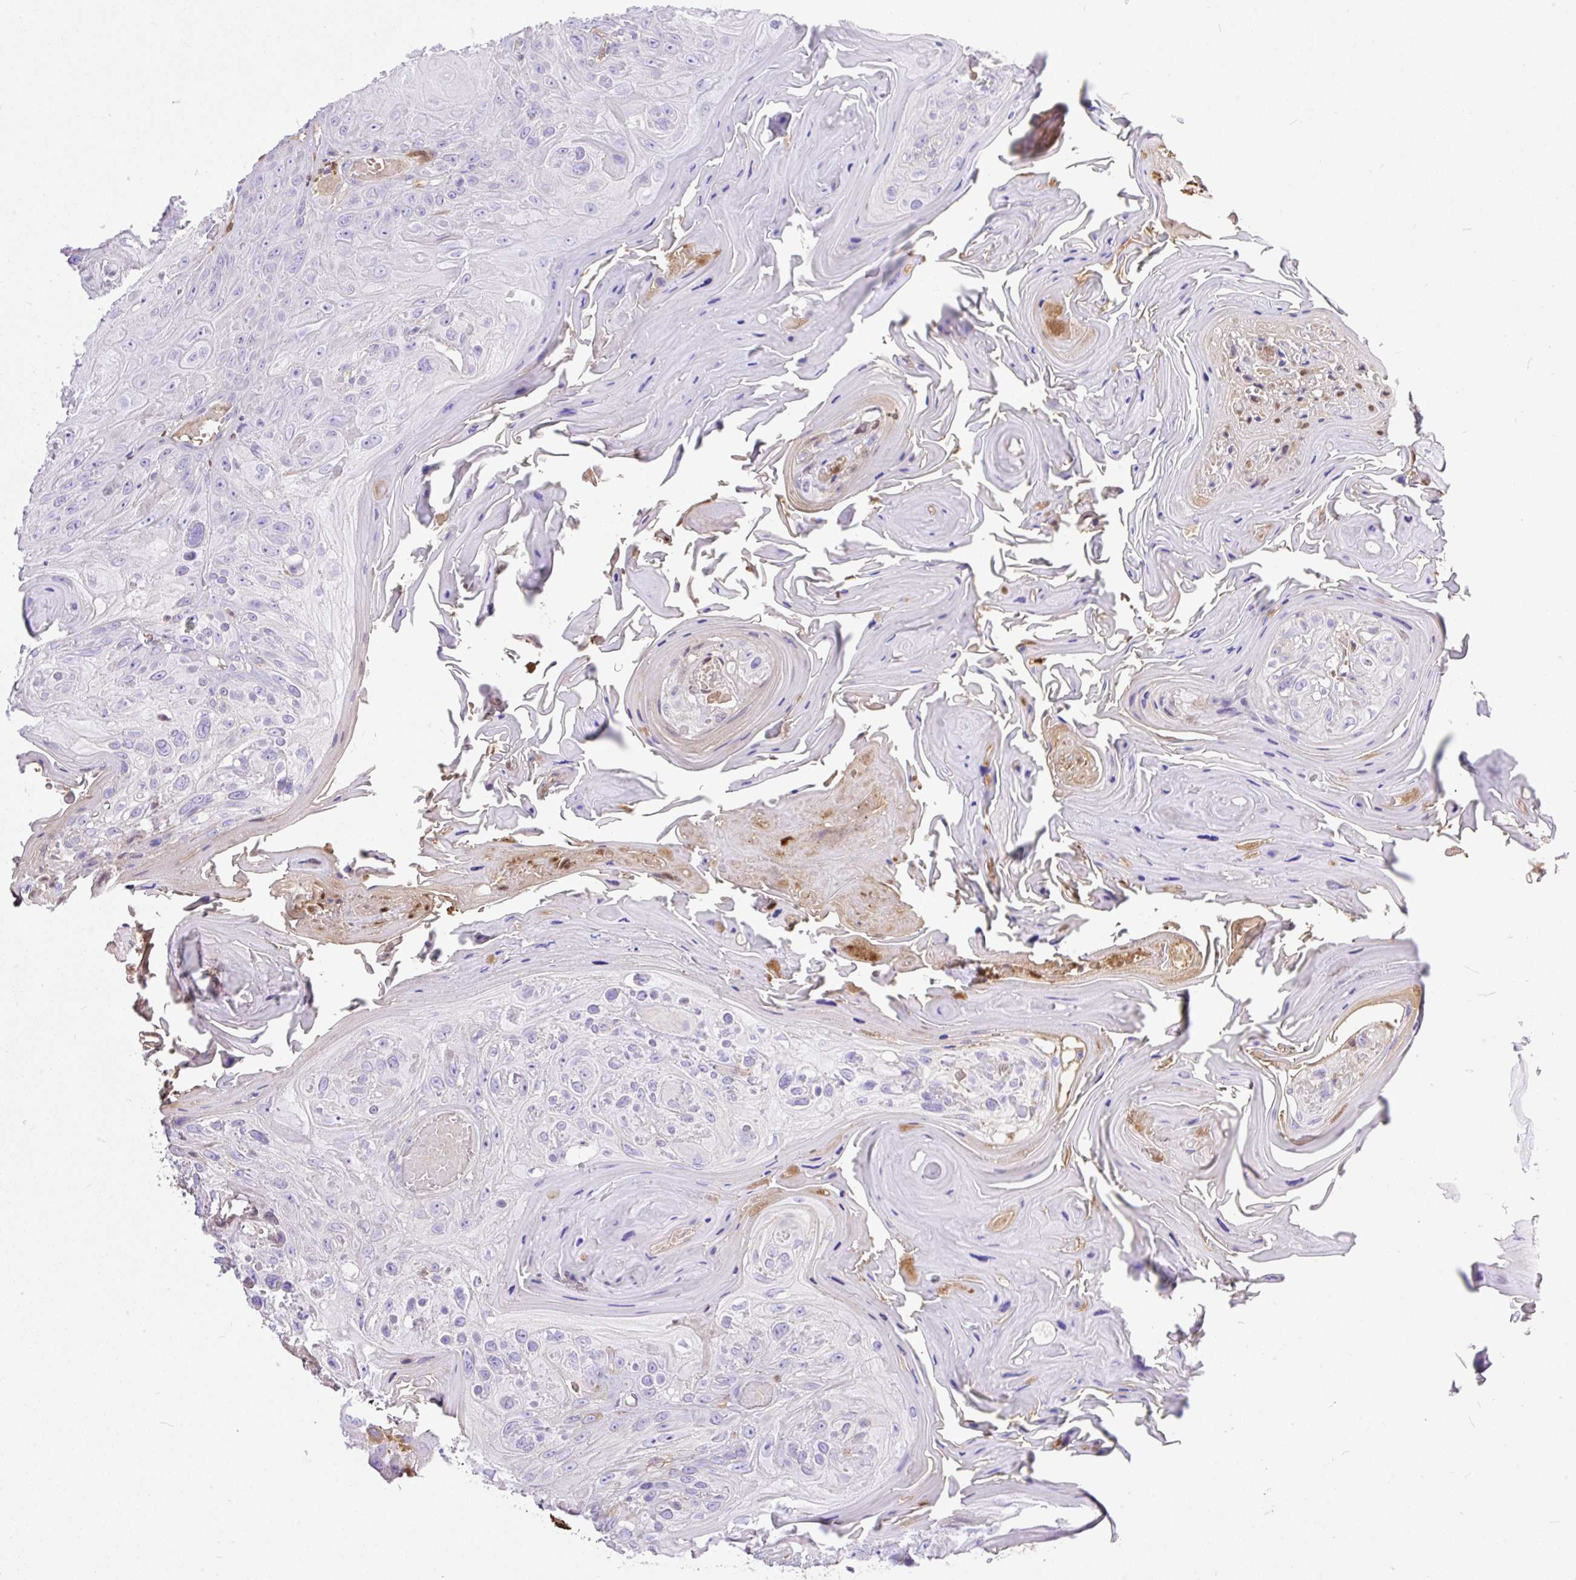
{"staining": {"intensity": "negative", "quantity": "none", "location": "none"}, "tissue": "head and neck cancer", "cell_type": "Tumor cells", "image_type": "cancer", "snomed": [{"axis": "morphology", "description": "Squamous cell carcinoma, NOS"}, {"axis": "topography", "description": "Head-Neck"}], "caption": "A micrograph of head and neck squamous cell carcinoma stained for a protein shows no brown staining in tumor cells.", "gene": "CLEC3B", "patient": {"sex": "female", "age": 59}}